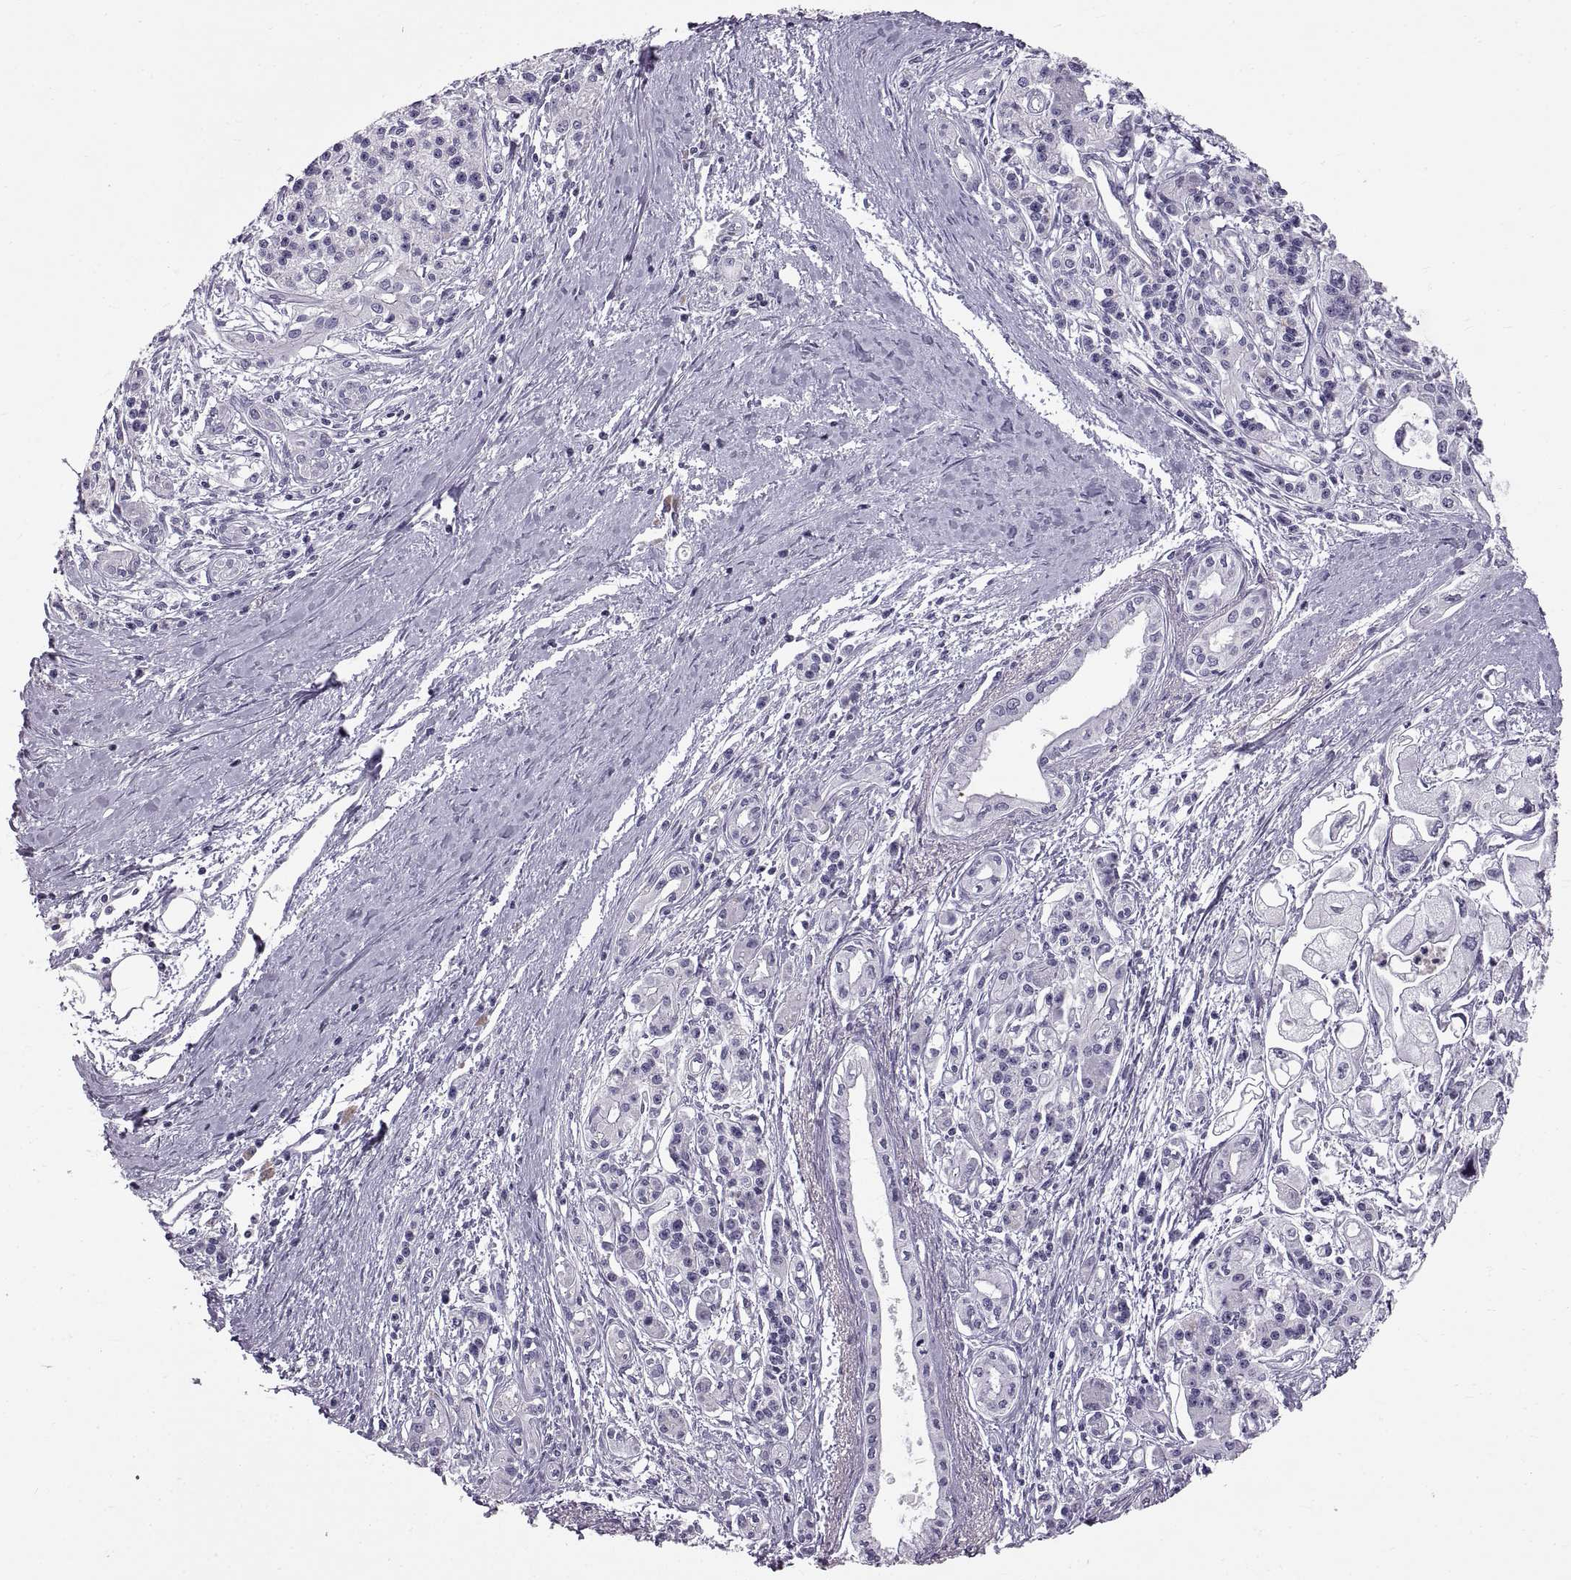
{"staining": {"intensity": "negative", "quantity": "none", "location": "none"}, "tissue": "pancreatic cancer", "cell_type": "Tumor cells", "image_type": "cancer", "snomed": [{"axis": "morphology", "description": "Adenocarcinoma, NOS"}, {"axis": "topography", "description": "Pancreas"}], "caption": "Pancreatic cancer (adenocarcinoma) was stained to show a protein in brown. There is no significant positivity in tumor cells.", "gene": "WFDC8", "patient": {"sex": "male", "age": 70}}